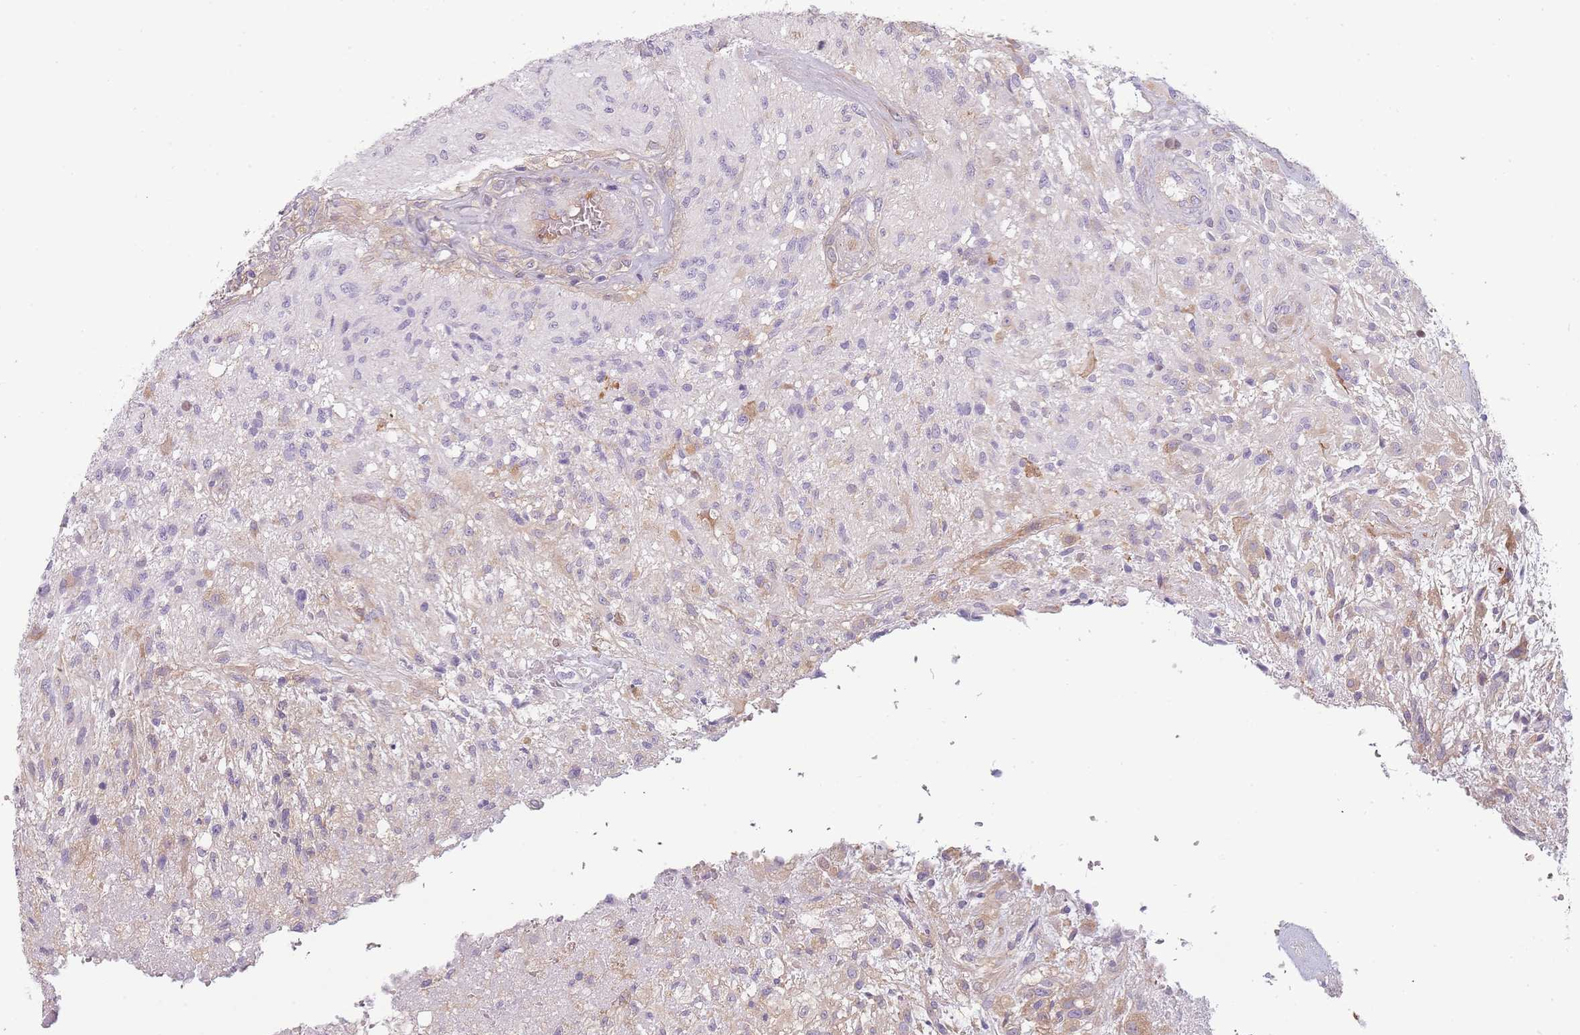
{"staining": {"intensity": "weak", "quantity": "<25%", "location": "cytoplasmic/membranous"}, "tissue": "glioma", "cell_type": "Tumor cells", "image_type": "cancer", "snomed": [{"axis": "morphology", "description": "Glioma, malignant, High grade"}, {"axis": "topography", "description": "Brain"}], "caption": "Malignant high-grade glioma was stained to show a protein in brown. There is no significant staining in tumor cells.", "gene": "NDST2", "patient": {"sex": "male", "age": 56}}